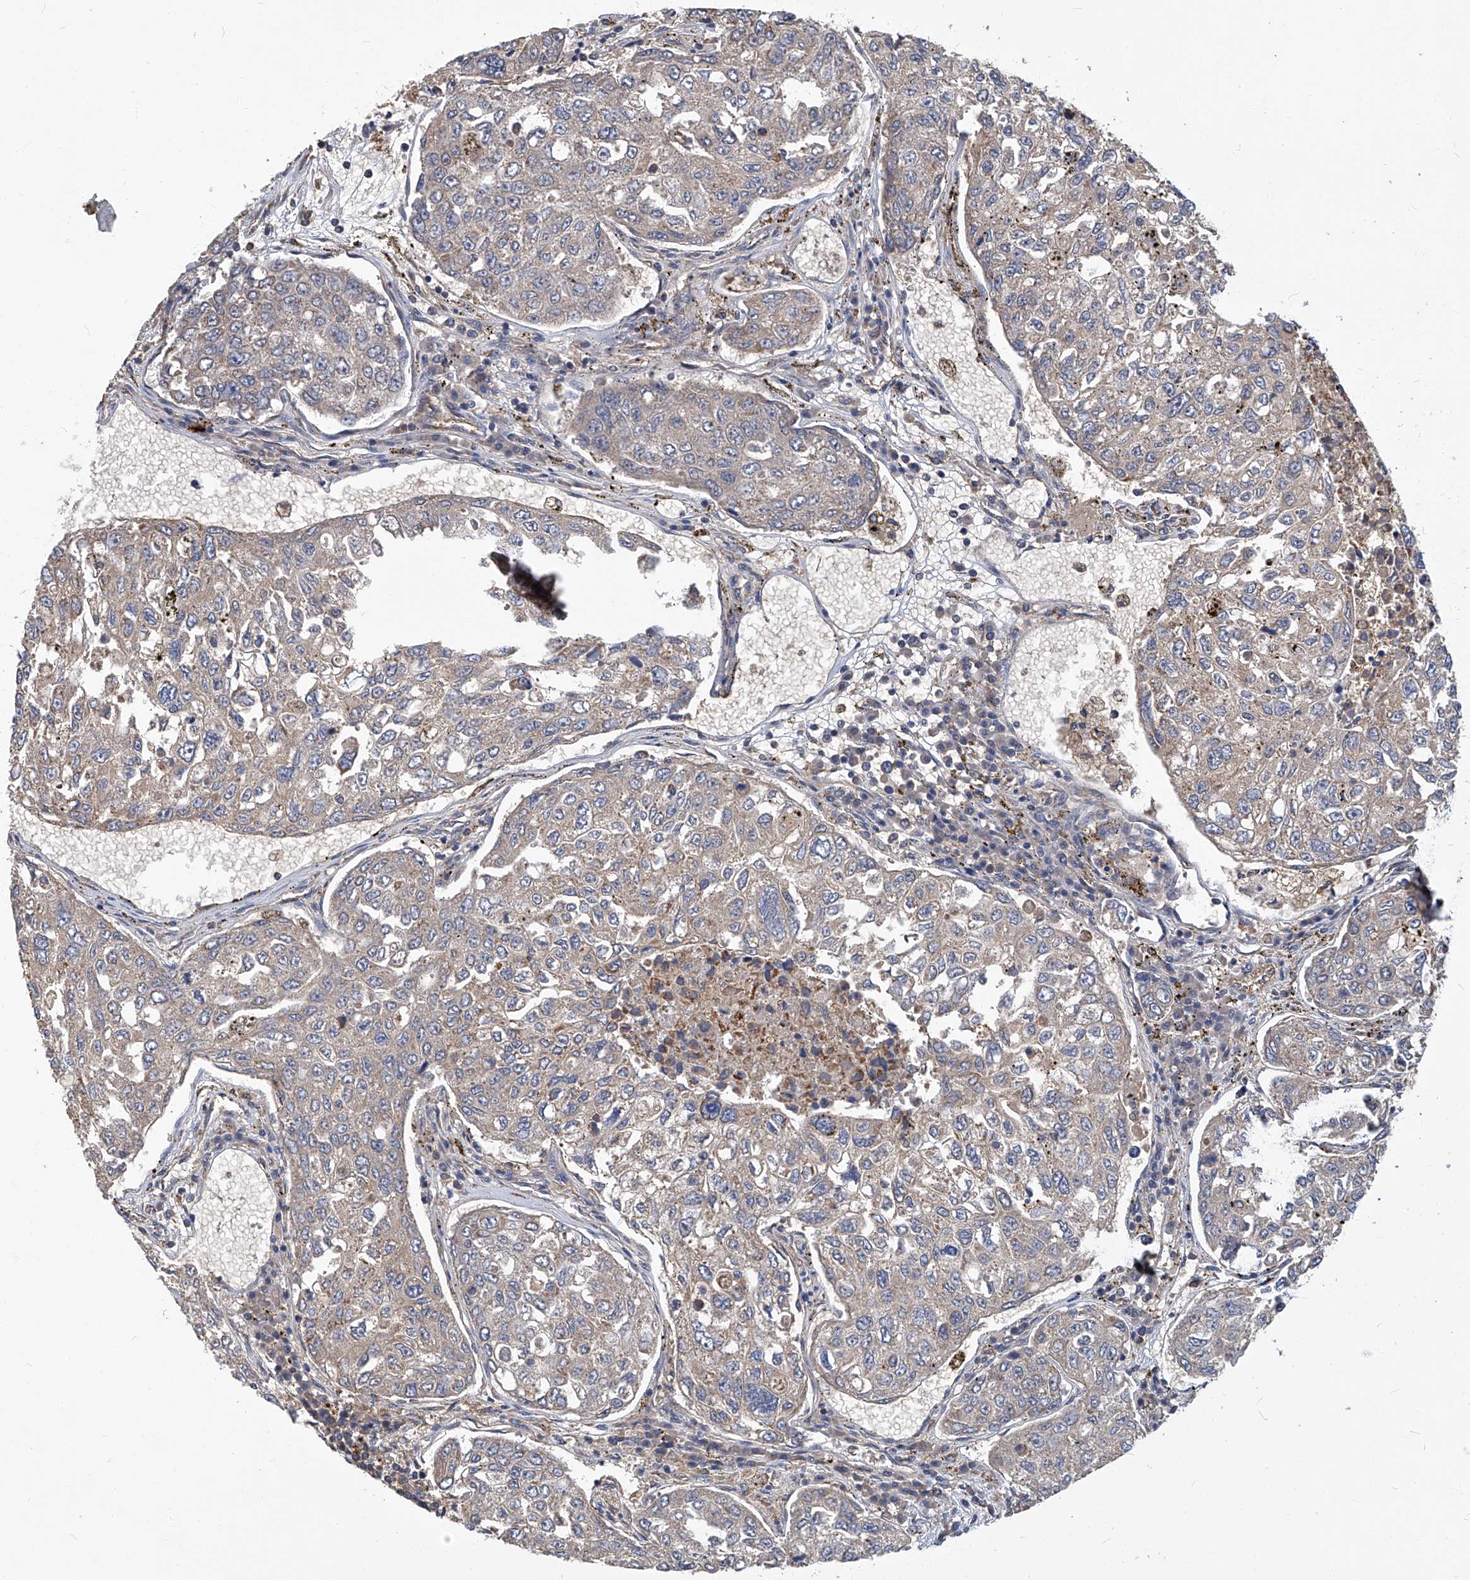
{"staining": {"intensity": "weak", "quantity": "<25%", "location": "cytoplasmic/membranous"}, "tissue": "urothelial cancer", "cell_type": "Tumor cells", "image_type": "cancer", "snomed": [{"axis": "morphology", "description": "Urothelial carcinoma, High grade"}, {"axis": "topography", "description": "Lymph node"}, {"axis": "topography", "description": "Urinary bladder"}], "caption": "A histopathology image of human urothelial carcinoma (high-grade) is negative for staining in tumor cells.", "gene": "TNFRSF13B", "patient": {"sex": "male", "age": 51}}